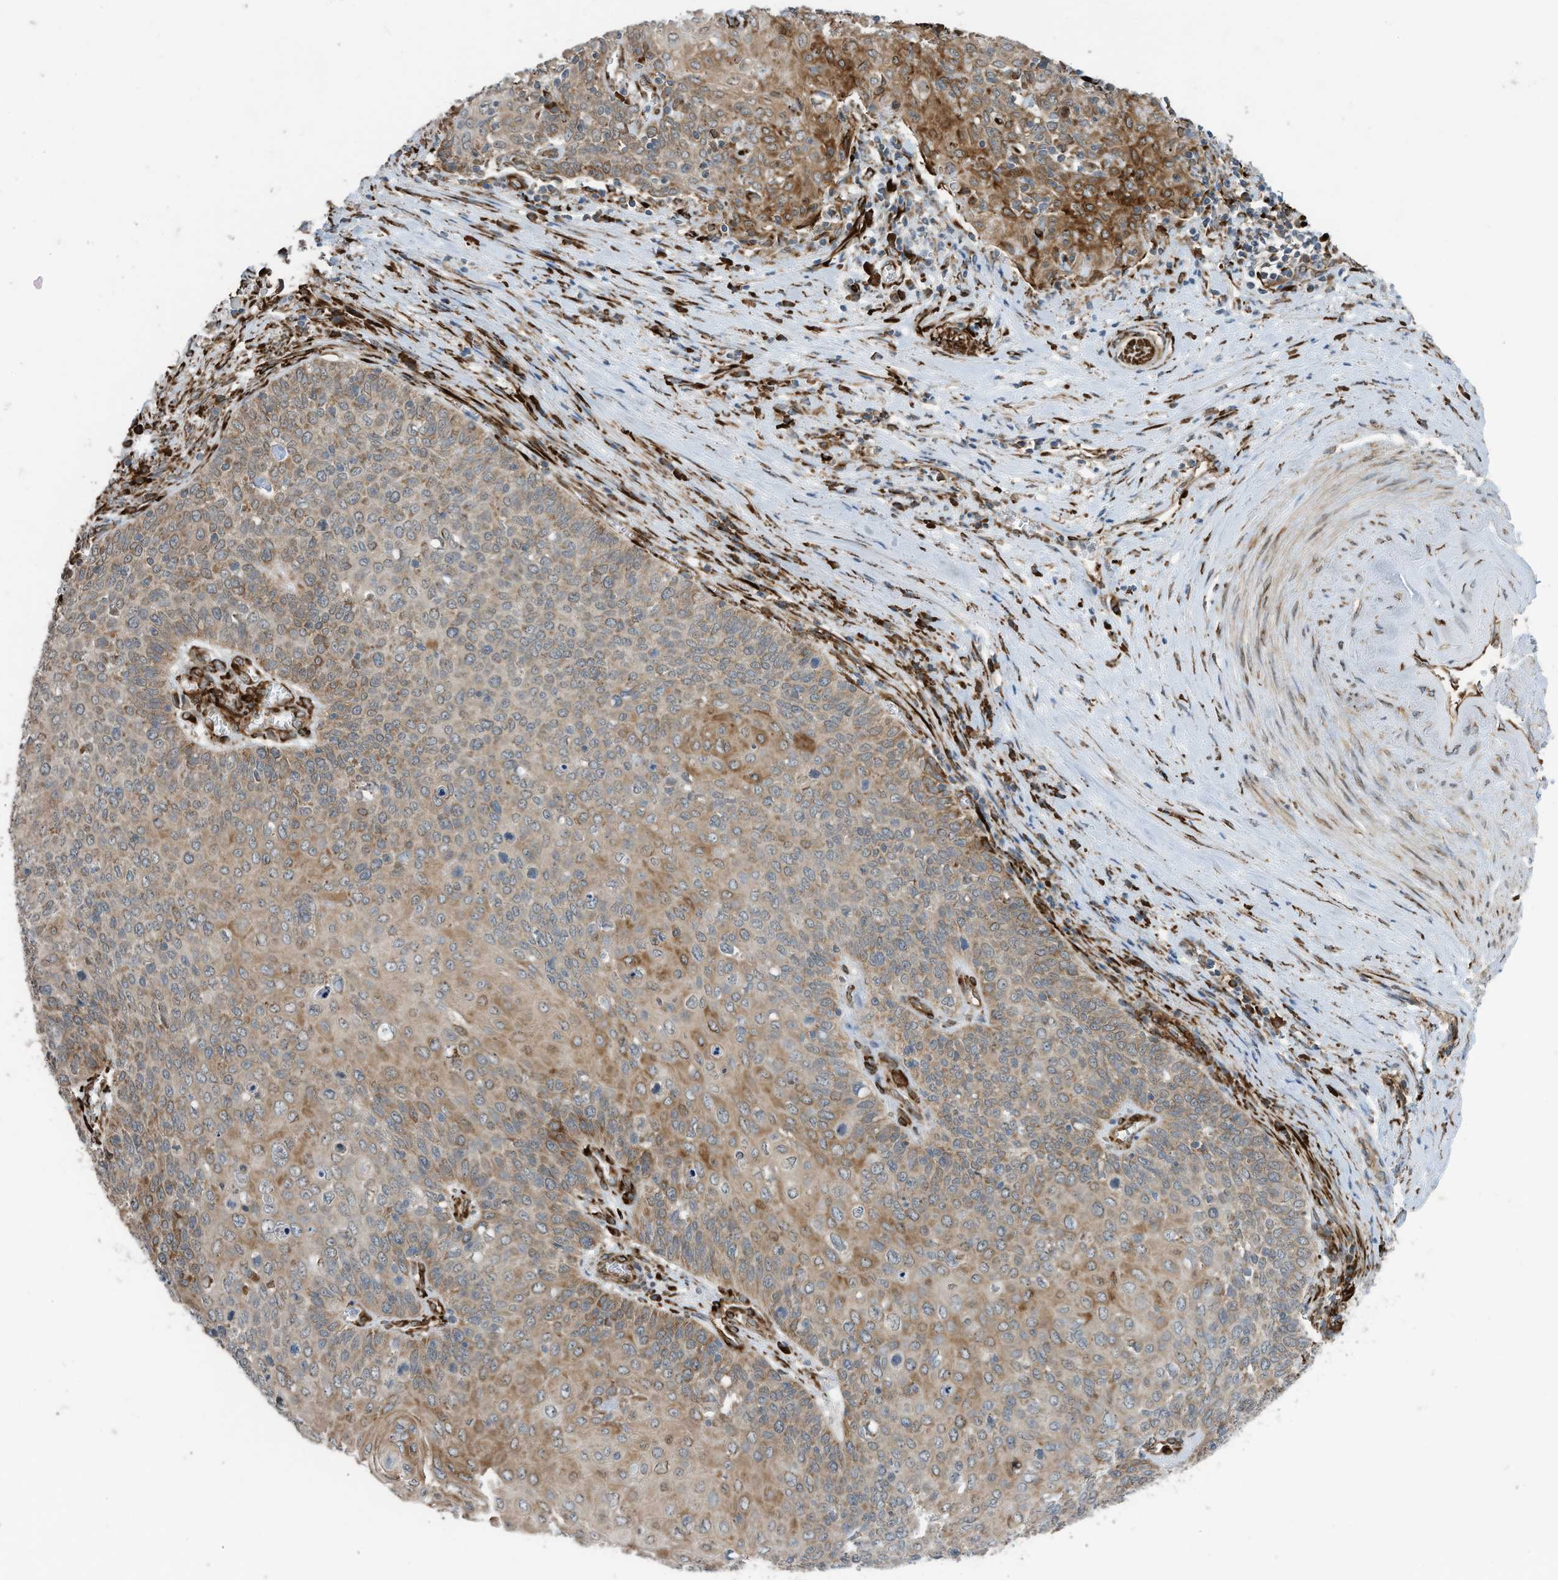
{"staining": {"intensity": "moderate", "quantity": "25%-75%", "location": "cytoplasmic/membranous"}, "tissue": "cervical cancer", "cell_type": "Tumor cells", "image_type": "cancer", "snomed": [{"axis": "morphology", "description": "Squamous cell carcinoma, NOS"}, {"axis": "topography", "description": "Cervix"}], "caption": "This photomicrograph displays immunohistochemistry (IHC) staining of human cervical cancer, with medium moderate cytoplasmic/membranous expression in approximately 25%-75% of tumor cells.", "gene": "ZBTB45", "patient": {"sex": "female", "age": 39}}